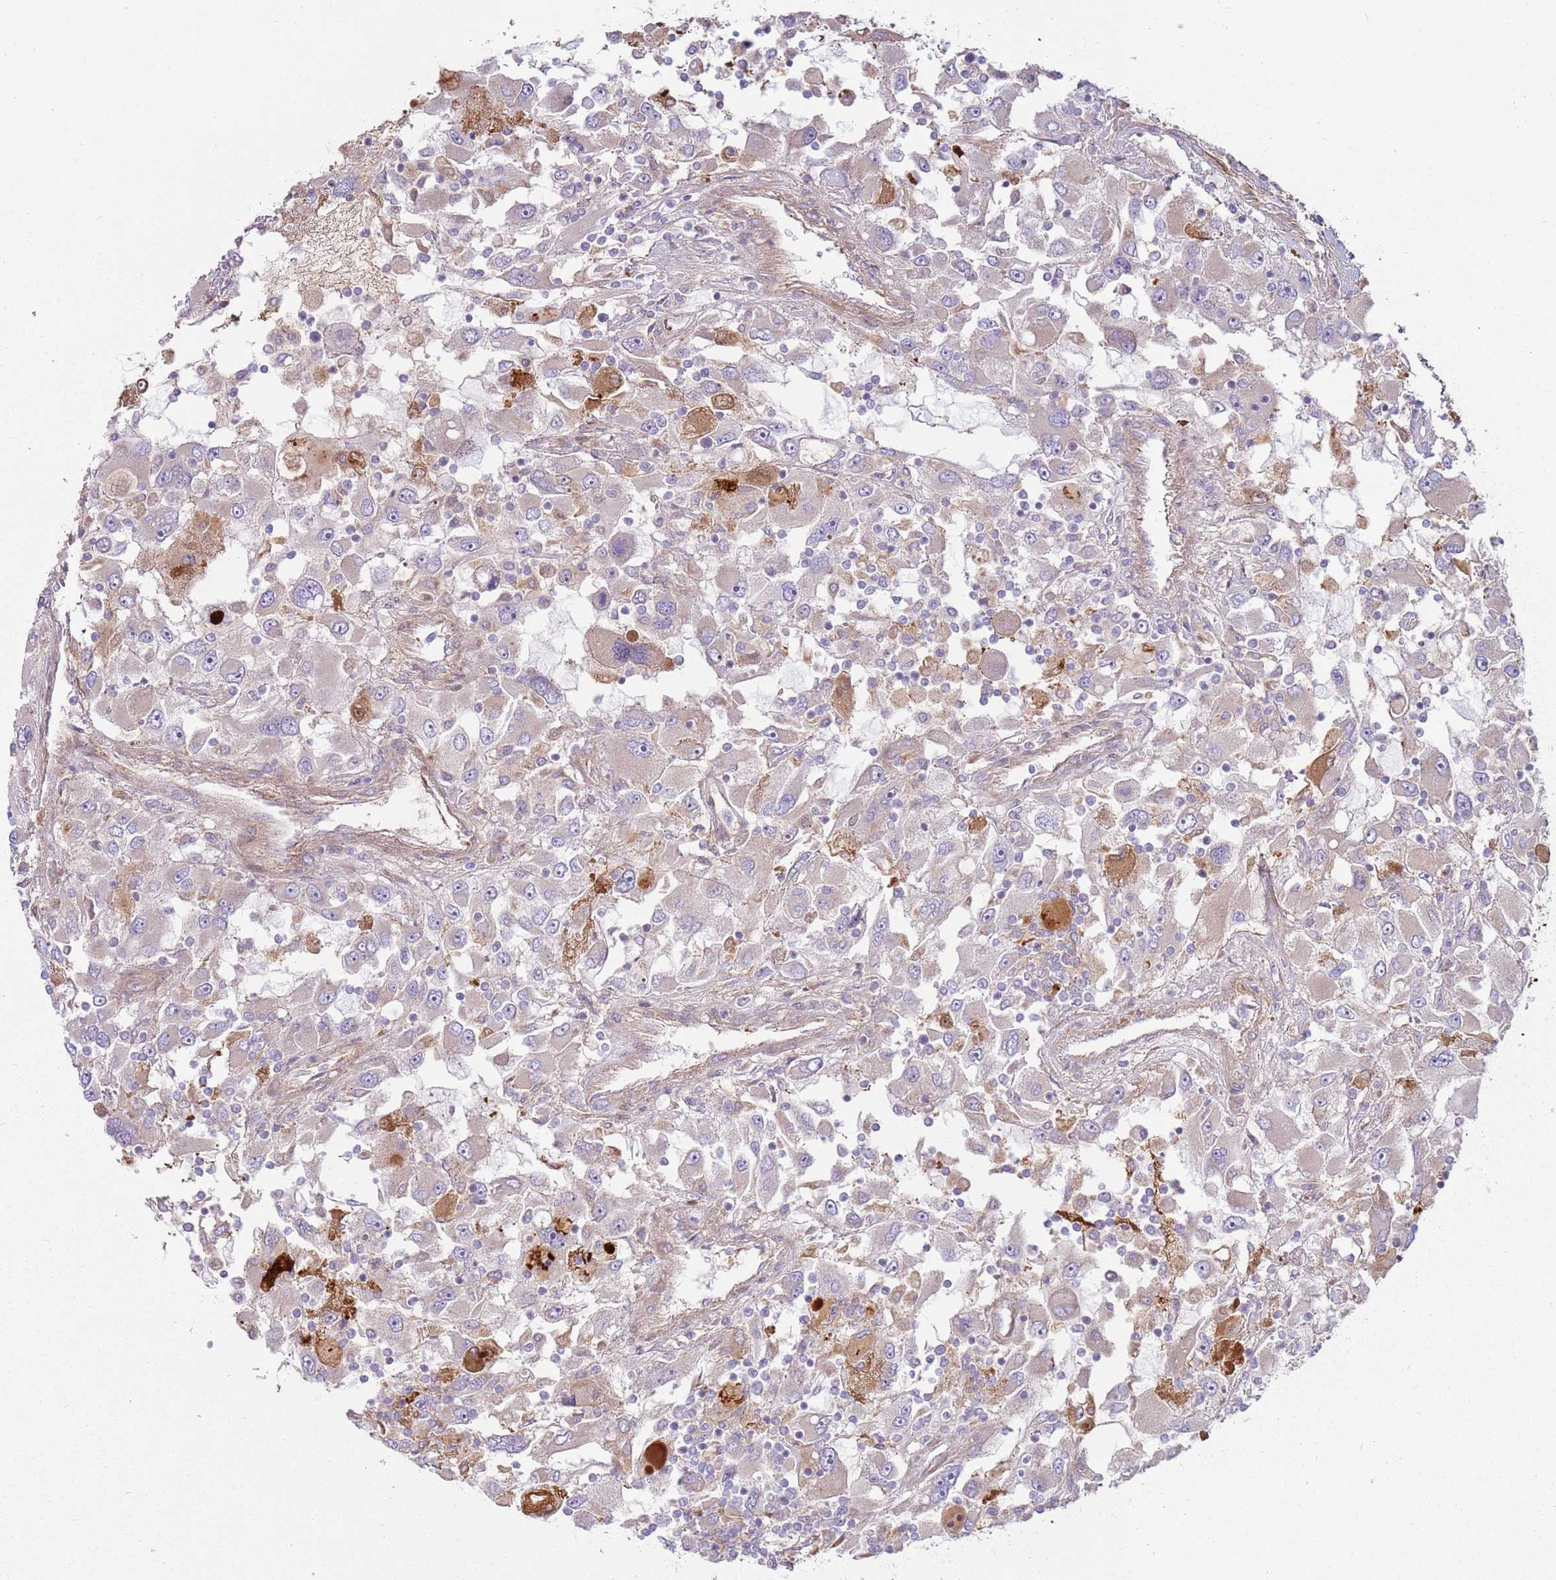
{"staining": {"intensity": "negative", "quantity": "none", "location": "none"}, "tissue": "renal cancer", "cell_type": "Tumor cells", "image_type": "cancer", "snomed": [{"axis": "morphology", "description": "Adenocarcinoma, NOS"}, {"axis": "topography", "description": "Kidney"}], "caption": "Immunohistochemistry of adenocarcinoma (renal) reveals no positivity in tumor cells. The staining was performed using DAB to visualize the protein expression in brown, while the nuclei were stained in blue with hematoxylin (Magnification: 20x).", "gene": "EMC1", "patient": {"sex": "female", "age": 52}}